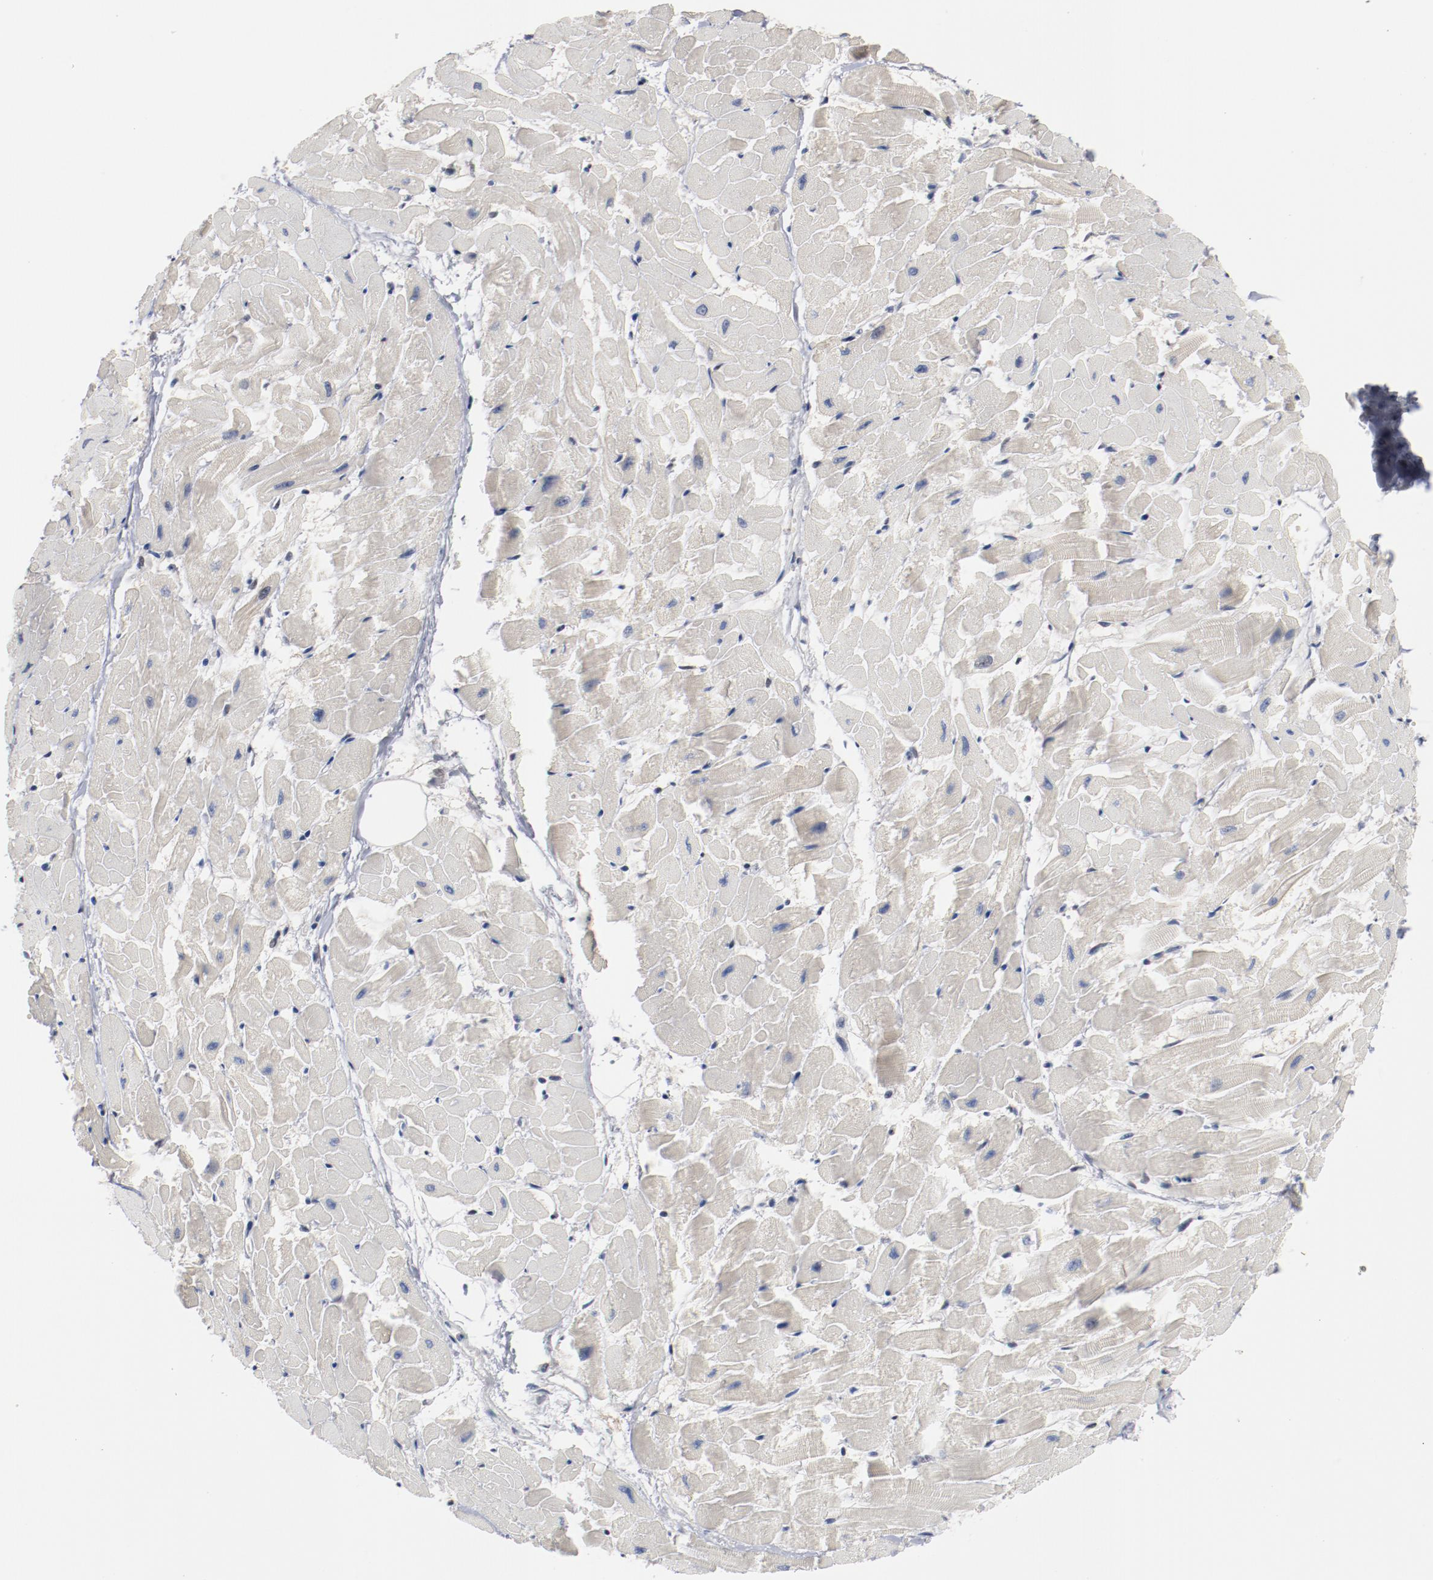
{"staining": {"intensity": "weak", "quantity": "25%-75%", "location": "nuclear"}, "tissue": "heart muscle", "cell_type": "Cardiomyocytes", "image_type": "normal", "snomed": [{"axis": "morphology", "description": "Normal tissue, NOS"}, {"axis": "topography", "description": "Heart"}], "caption": "Cardiomyocytes exhibit weak nuclear positivity in approximately 25%-75% of cells in benign heart muscle.", "gene": "ZEB2", "patient": {"sex": "female", "age": 19}}